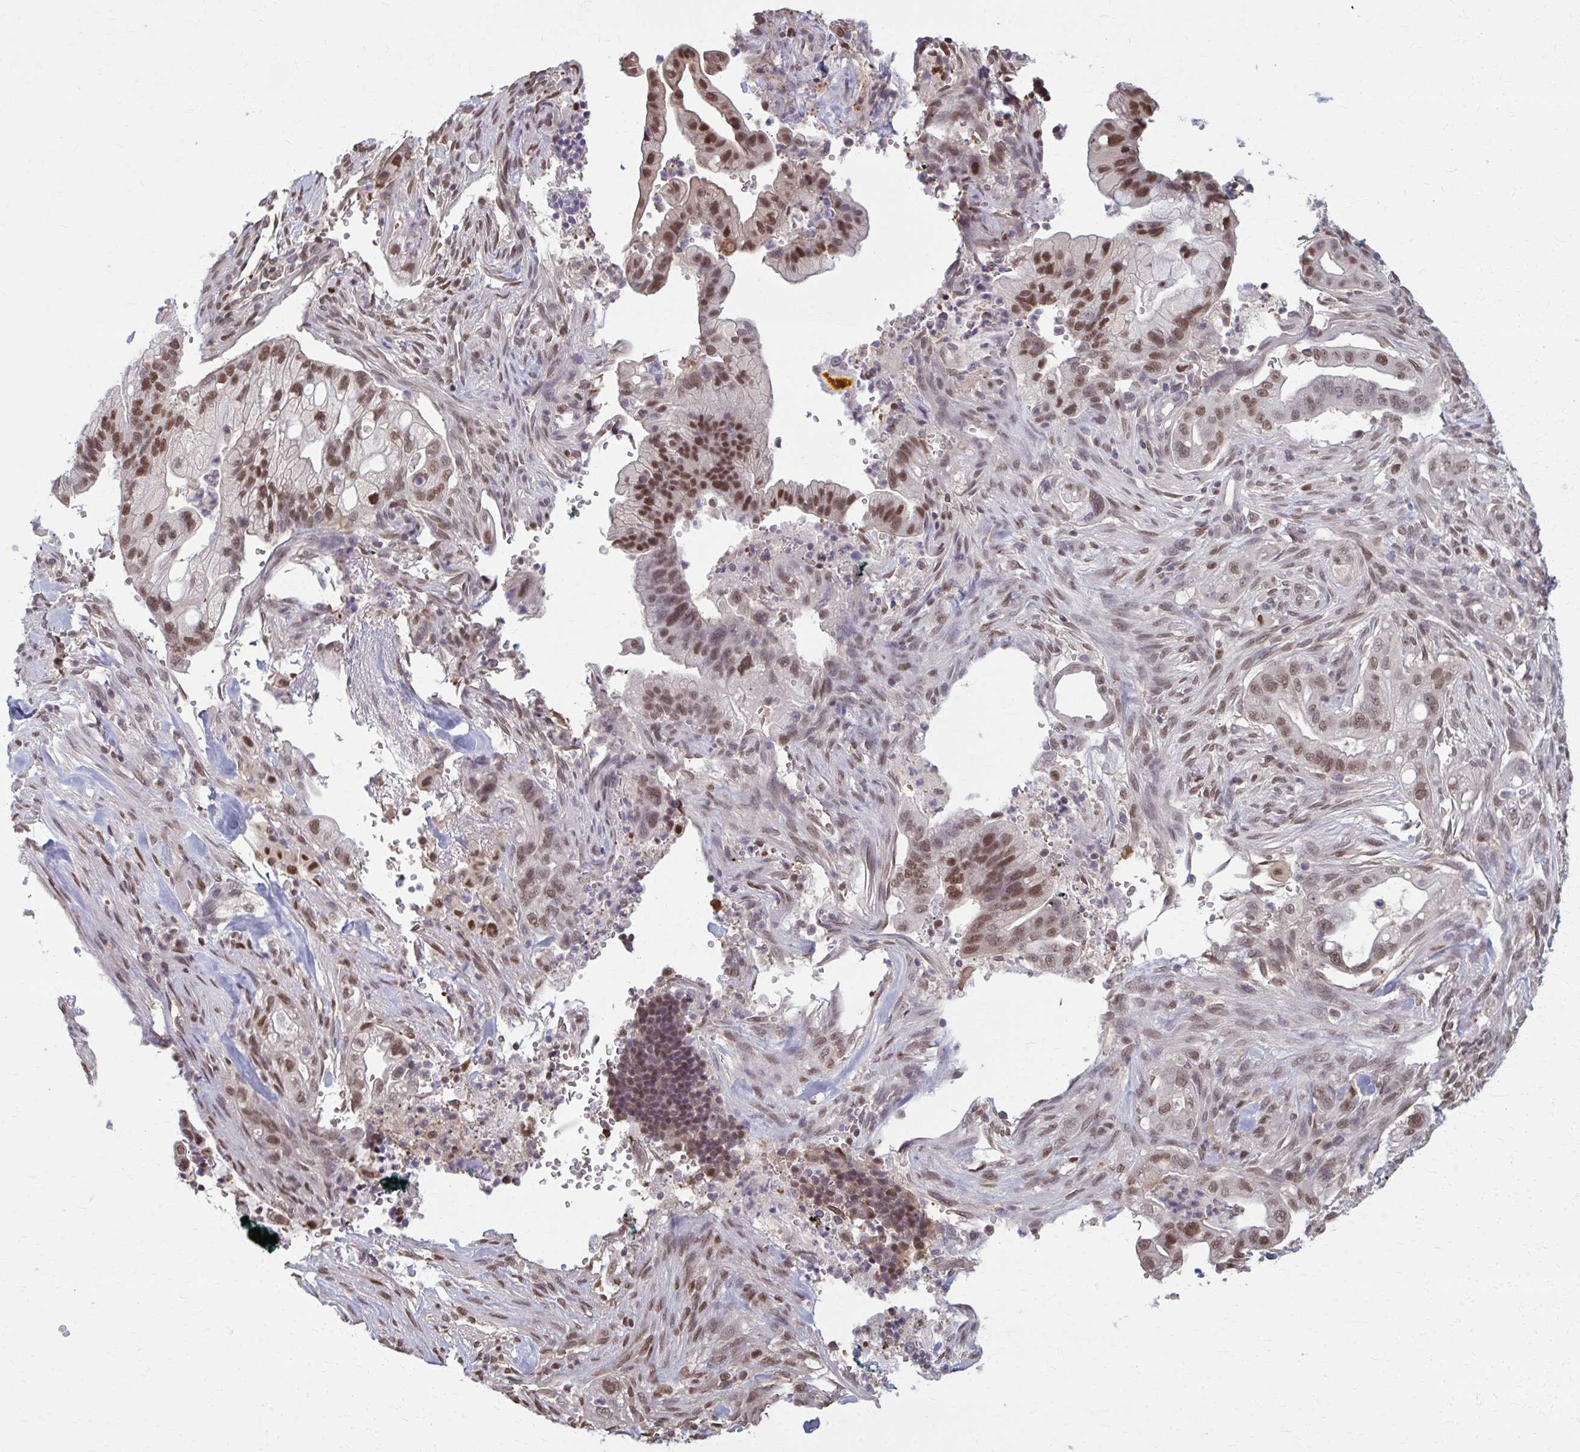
{"staining": {"intensity": "moderate", "quantity": ">75%", "location": "nuclear"}, "tissue": "pancreatic cancer", "cell_type": "Tumor cells", "image_type": "cancer", "snomed": [{"axis": "morphology", "description": "Adenocarcinoma, NOS"}, {"axis": "topography", "description": "Pancreas"}], "caption": "A micrograph of human adenocarcinoma (pancreatic) stained for a protein shows moderate nuclear brown staining in tumor cells.", "gene": "MDH1", "patient": {"sex": "male", "age": 44}}